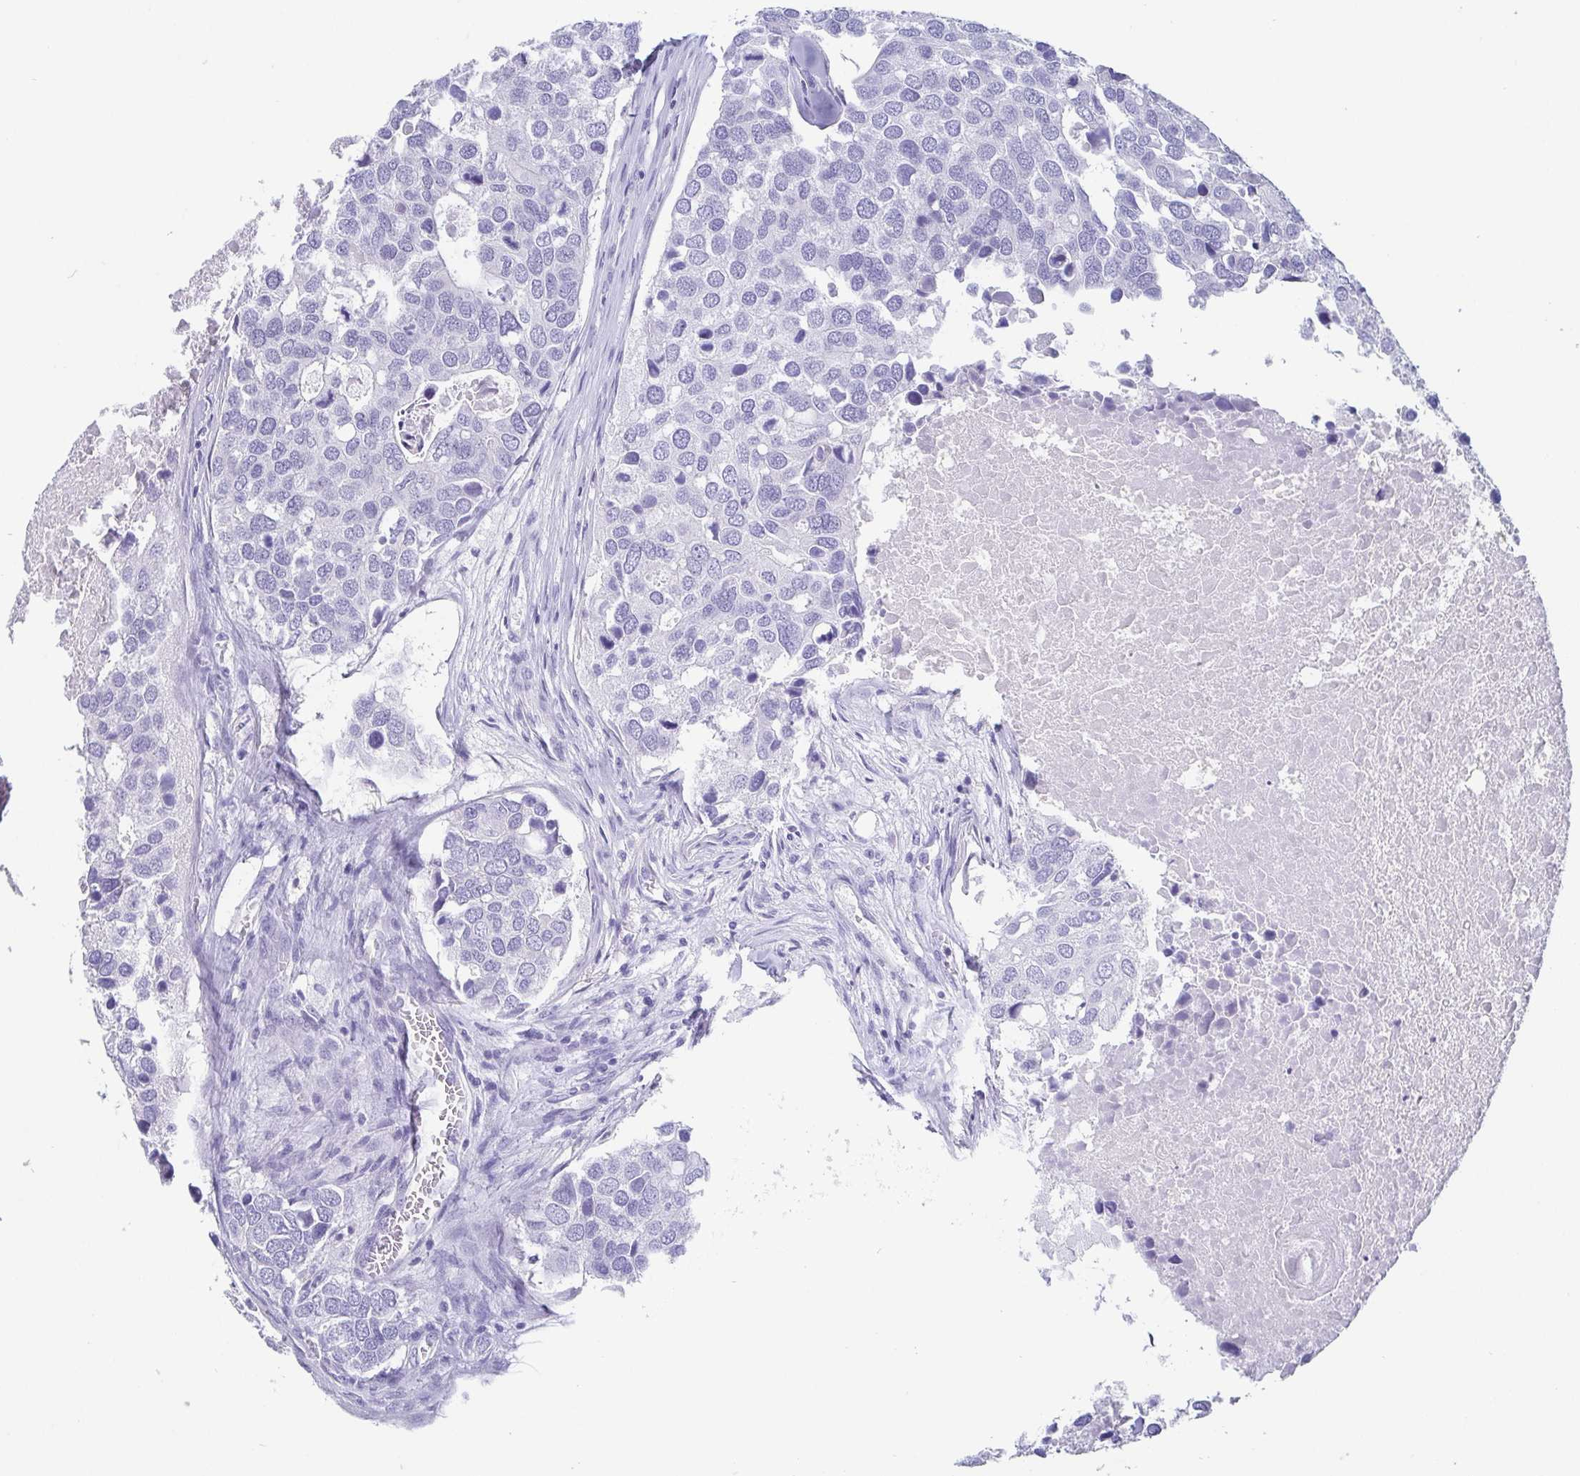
{"staining": {"intensity": "negative", "quantity": "none", "location": "none"}, "tissue": "breast cancer", "cell_type": "Tumor cells", "image_type": "cancer", "snomed": [{"axis": "morphology", "description": "Duct carcinoma"}, {"axis": "topography", "description": "Breast"}], "caption": "Immunohistochemical staining of human breast cancer displays no significant expression in tumor cells.", "gene": "SCGN", "patient": {"sex": "female", "age": 83}}